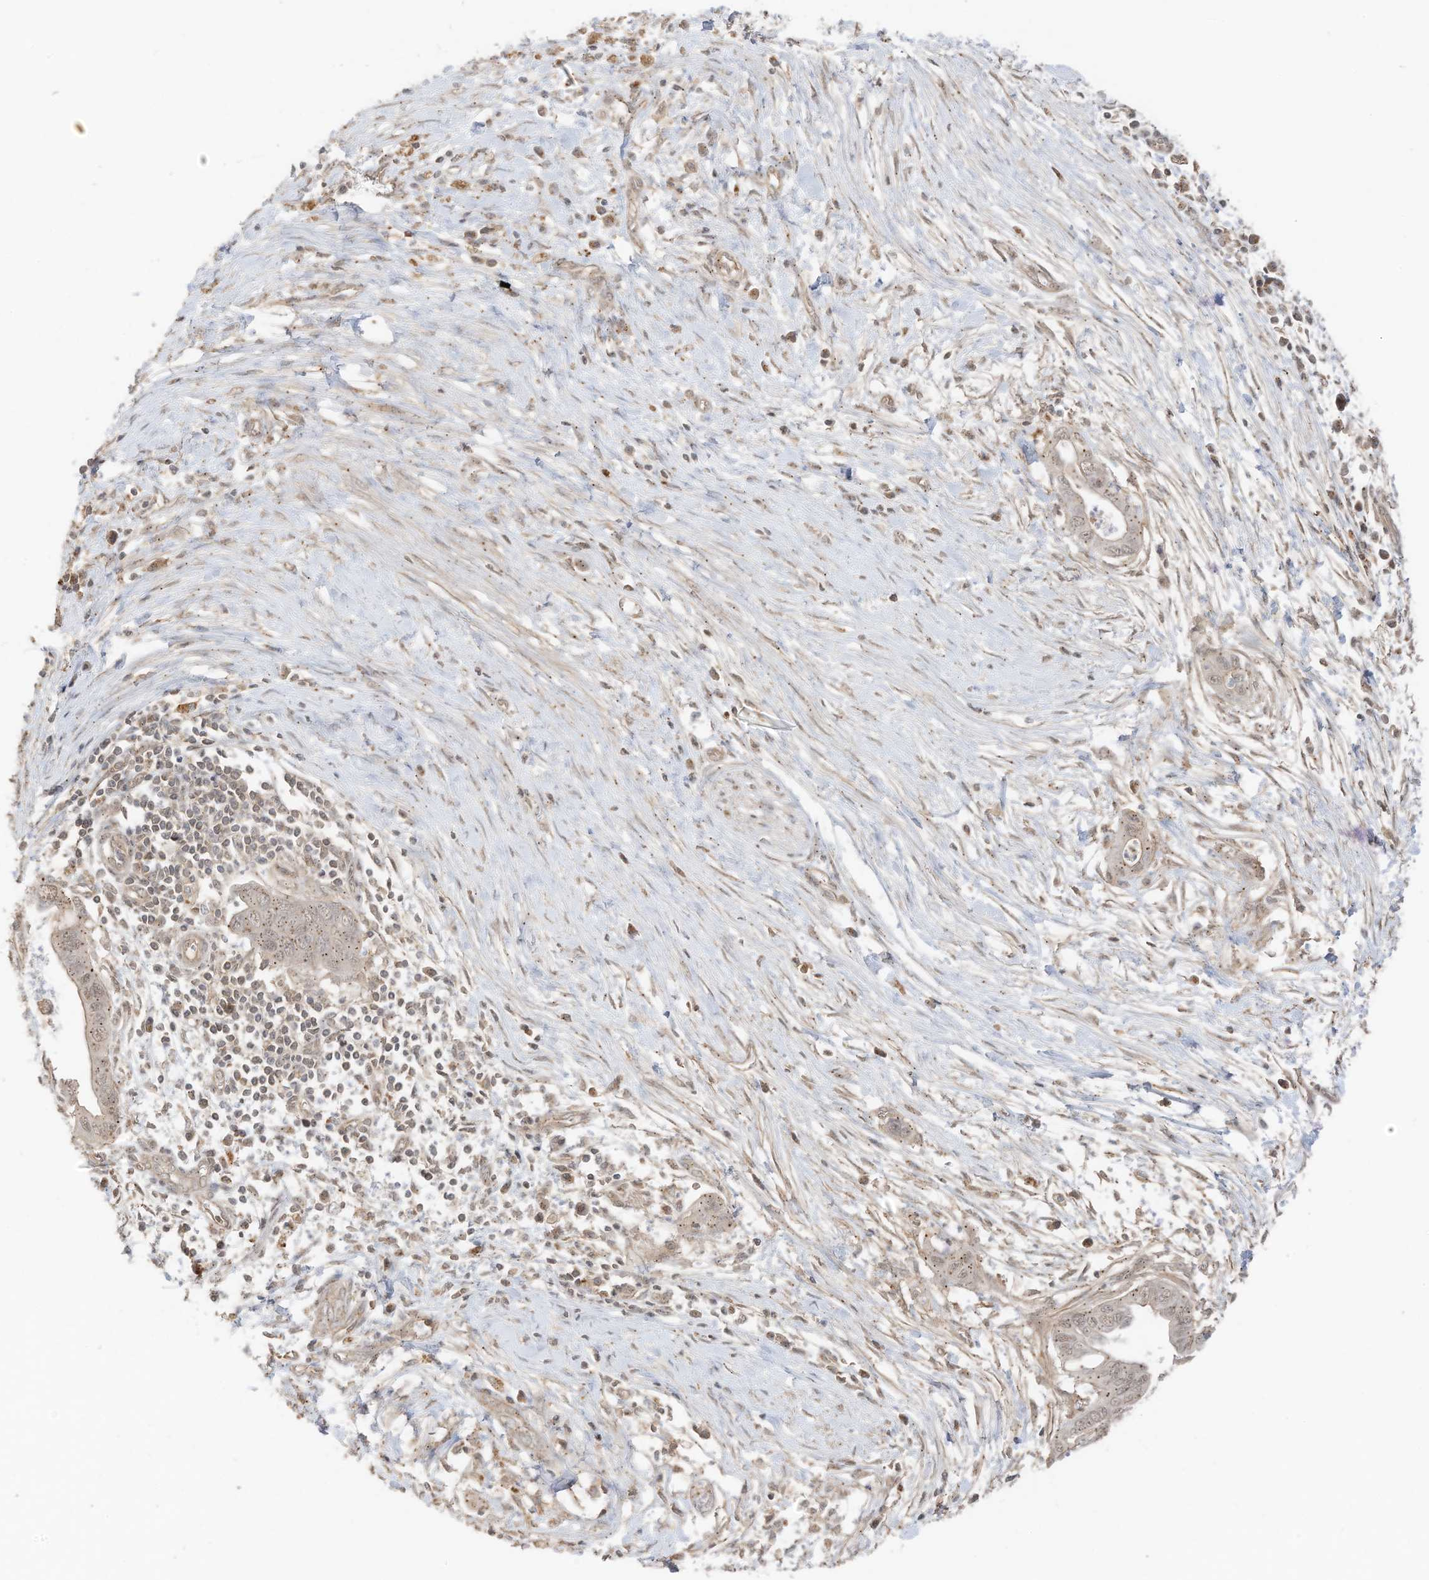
{"staining": {"intensity": "moderate", "quantity": "25%-75%", "location": "cytoplasmic/membranous"}, "tissue": "pancreatic cancer", "cell_type": "Tumor cells", "image_type": "cancer", "snomed": [{"axis": "morphology", "description": "Adenocarcinoma, NOS"}, {"axis": "topography", "description": "Pancreas"}], "caption": "Immunohistochemistry (IHC) photomicrograph of pancreatic cancer stained for a protein (brown), which reveals medium levels of moderate cytoplasmic/membranous expression in about 25%-75% of tumor cells.", "gene": "N4BP3", "patient": {"sex": "male", "age": 75}}